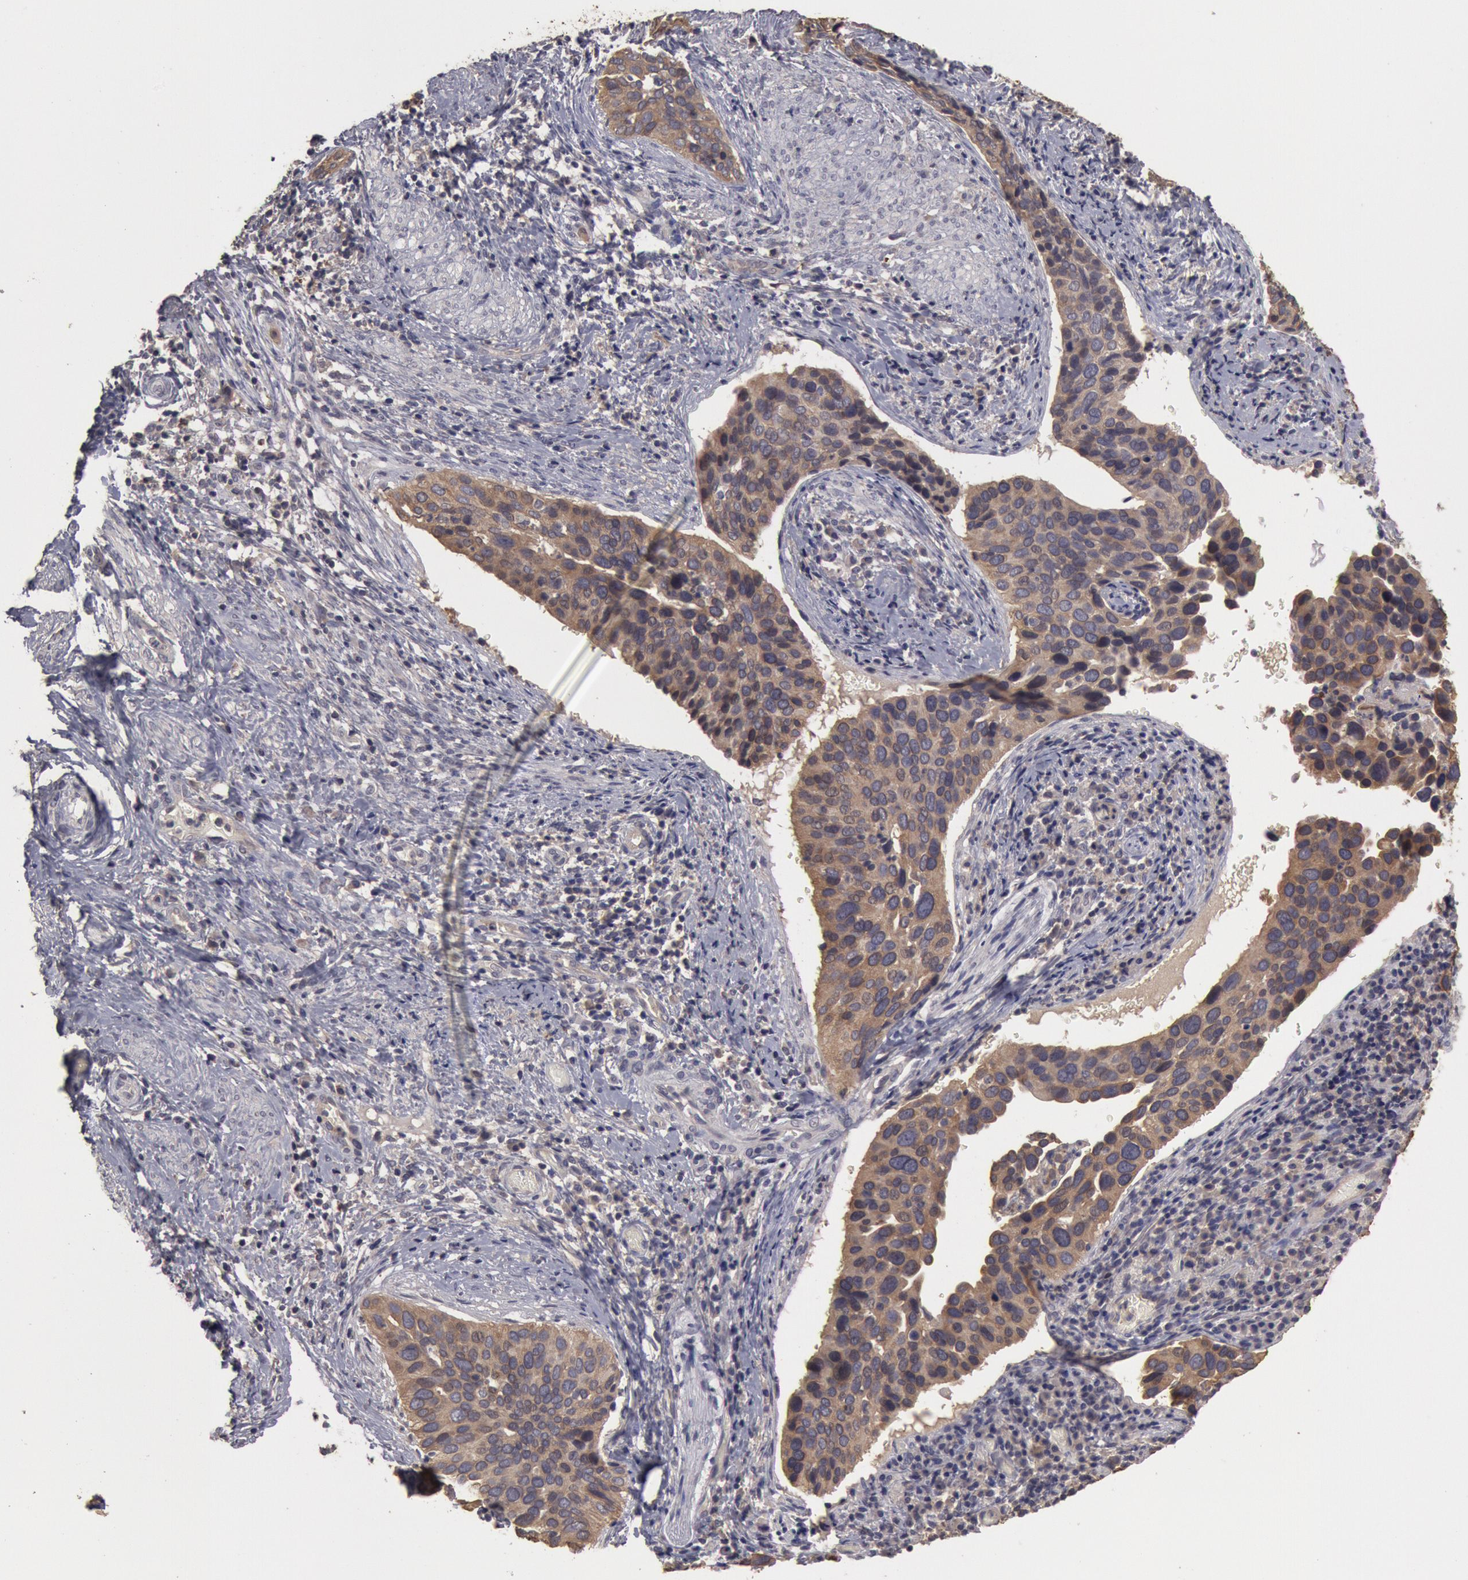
{"staining": {"intensity": "moderate", "quantity": ">75%", "location": "cytoplasmic/membranous"}, "tissue": "cervical cancer", "cell_type": "Tumor cells", "image_type": "cancer", "snomed": [{"axis": "morphology", "description": "Squamous cell carcinoma, NOS"}, {"axis": "topography", "description": "Cervix"}], "caption": "Immunohistochemical staining of squamous cell carcinoma (cervical) reveals moderate cytoplasmic/membranous protein expression in approximately >75% of tumor cells. Nuclei are stained in blue.", "gene": "ZFP36L1", "patient": {"sex": "female", "age": 31}}